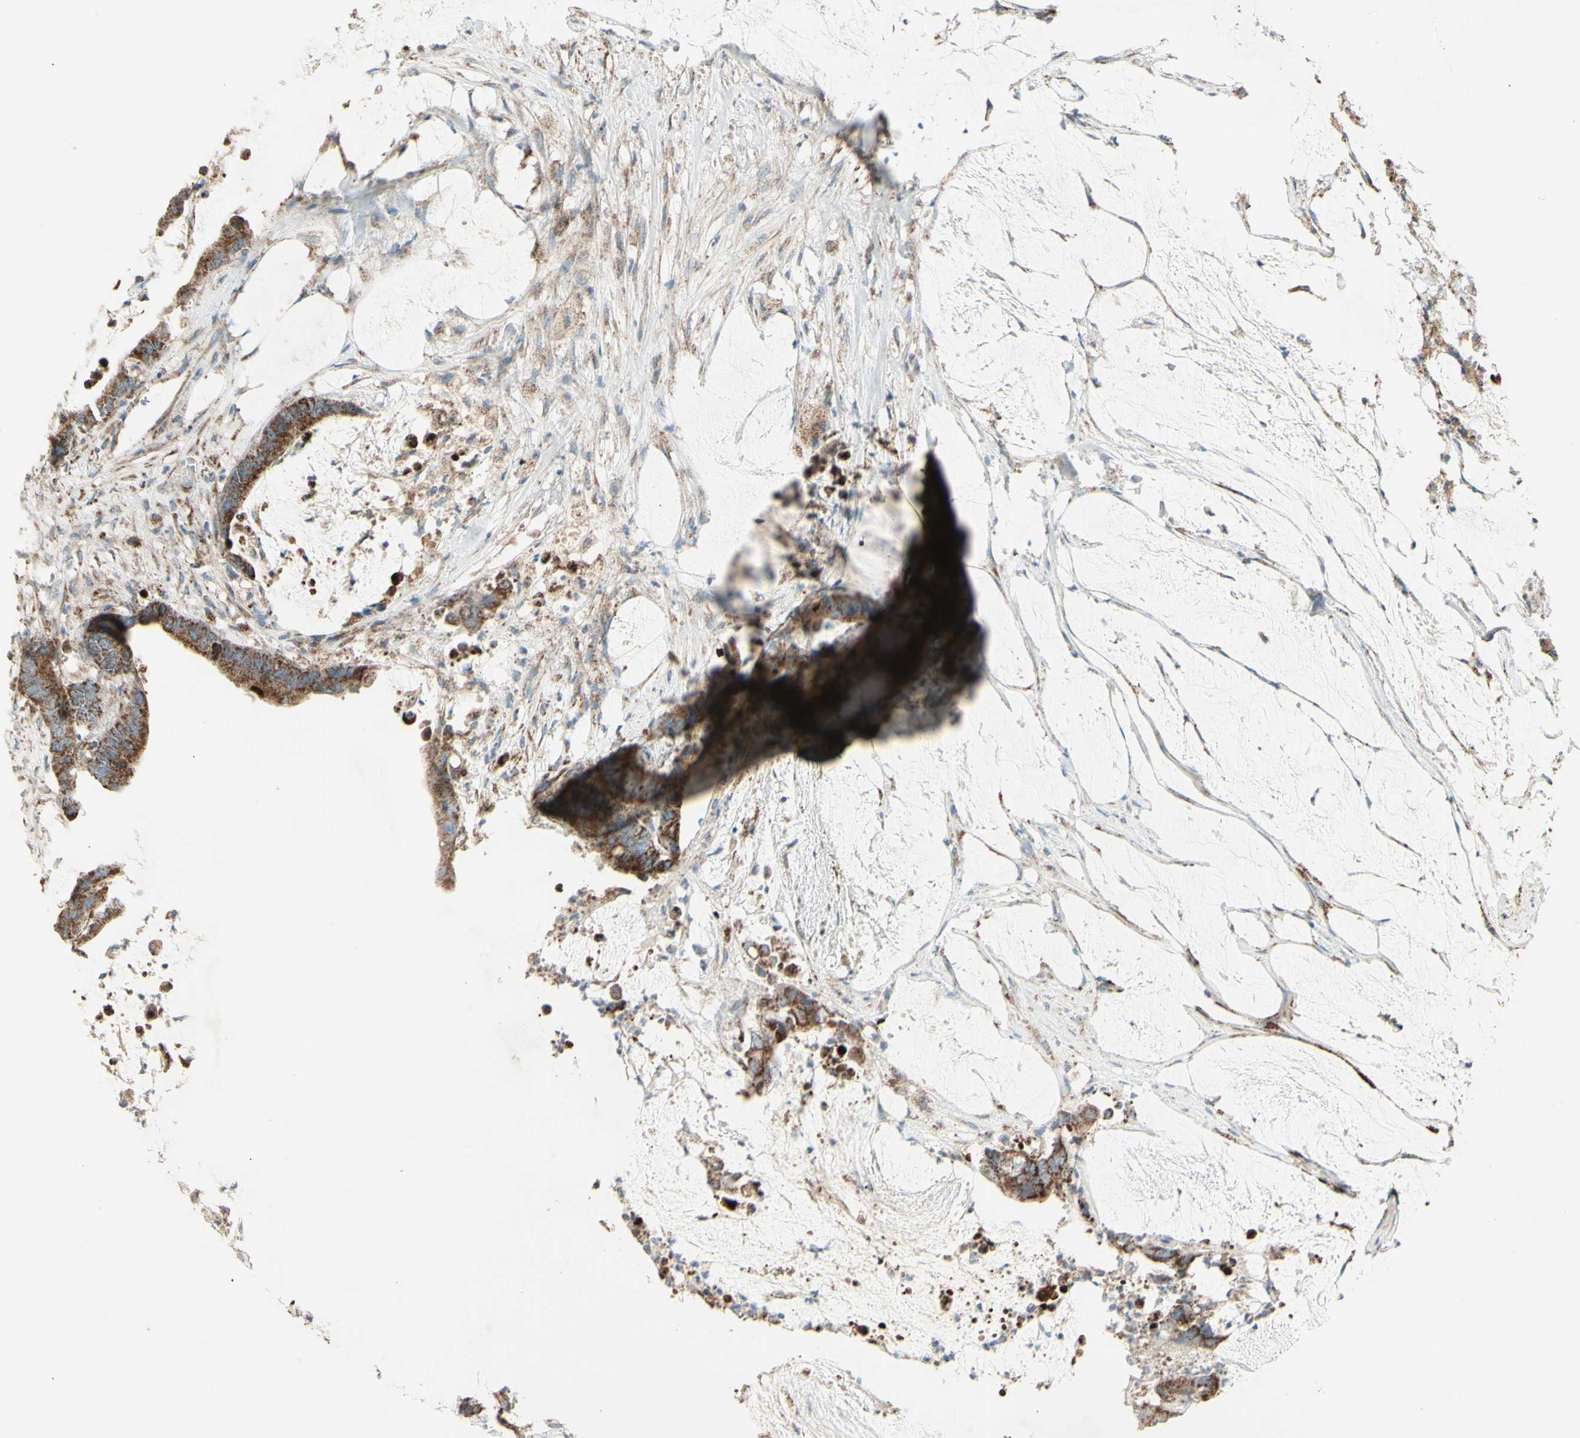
{"staining": {"intensity": "strong", "quantity": ">75%", "location": "cytoplasmic/membranous"}, "tissue": "colorectal cancer", "cell_type": "Tumor cells", "image_type": "cancer", "snomed": [{"axis": "morphology", "description": "Adenocarcinoma, NOS"}, {"axis": "topography", "description": "Rectum"}], "caption": "This photomicrograph exhibits immunohistochemistry staining of colorectal adenocarcinoma, with high strong cytoplasmic/membranous positivity in about >75% of tumor cells.", "gene": "RHOT1", "patient": {"sex": "female", "age": 66}}